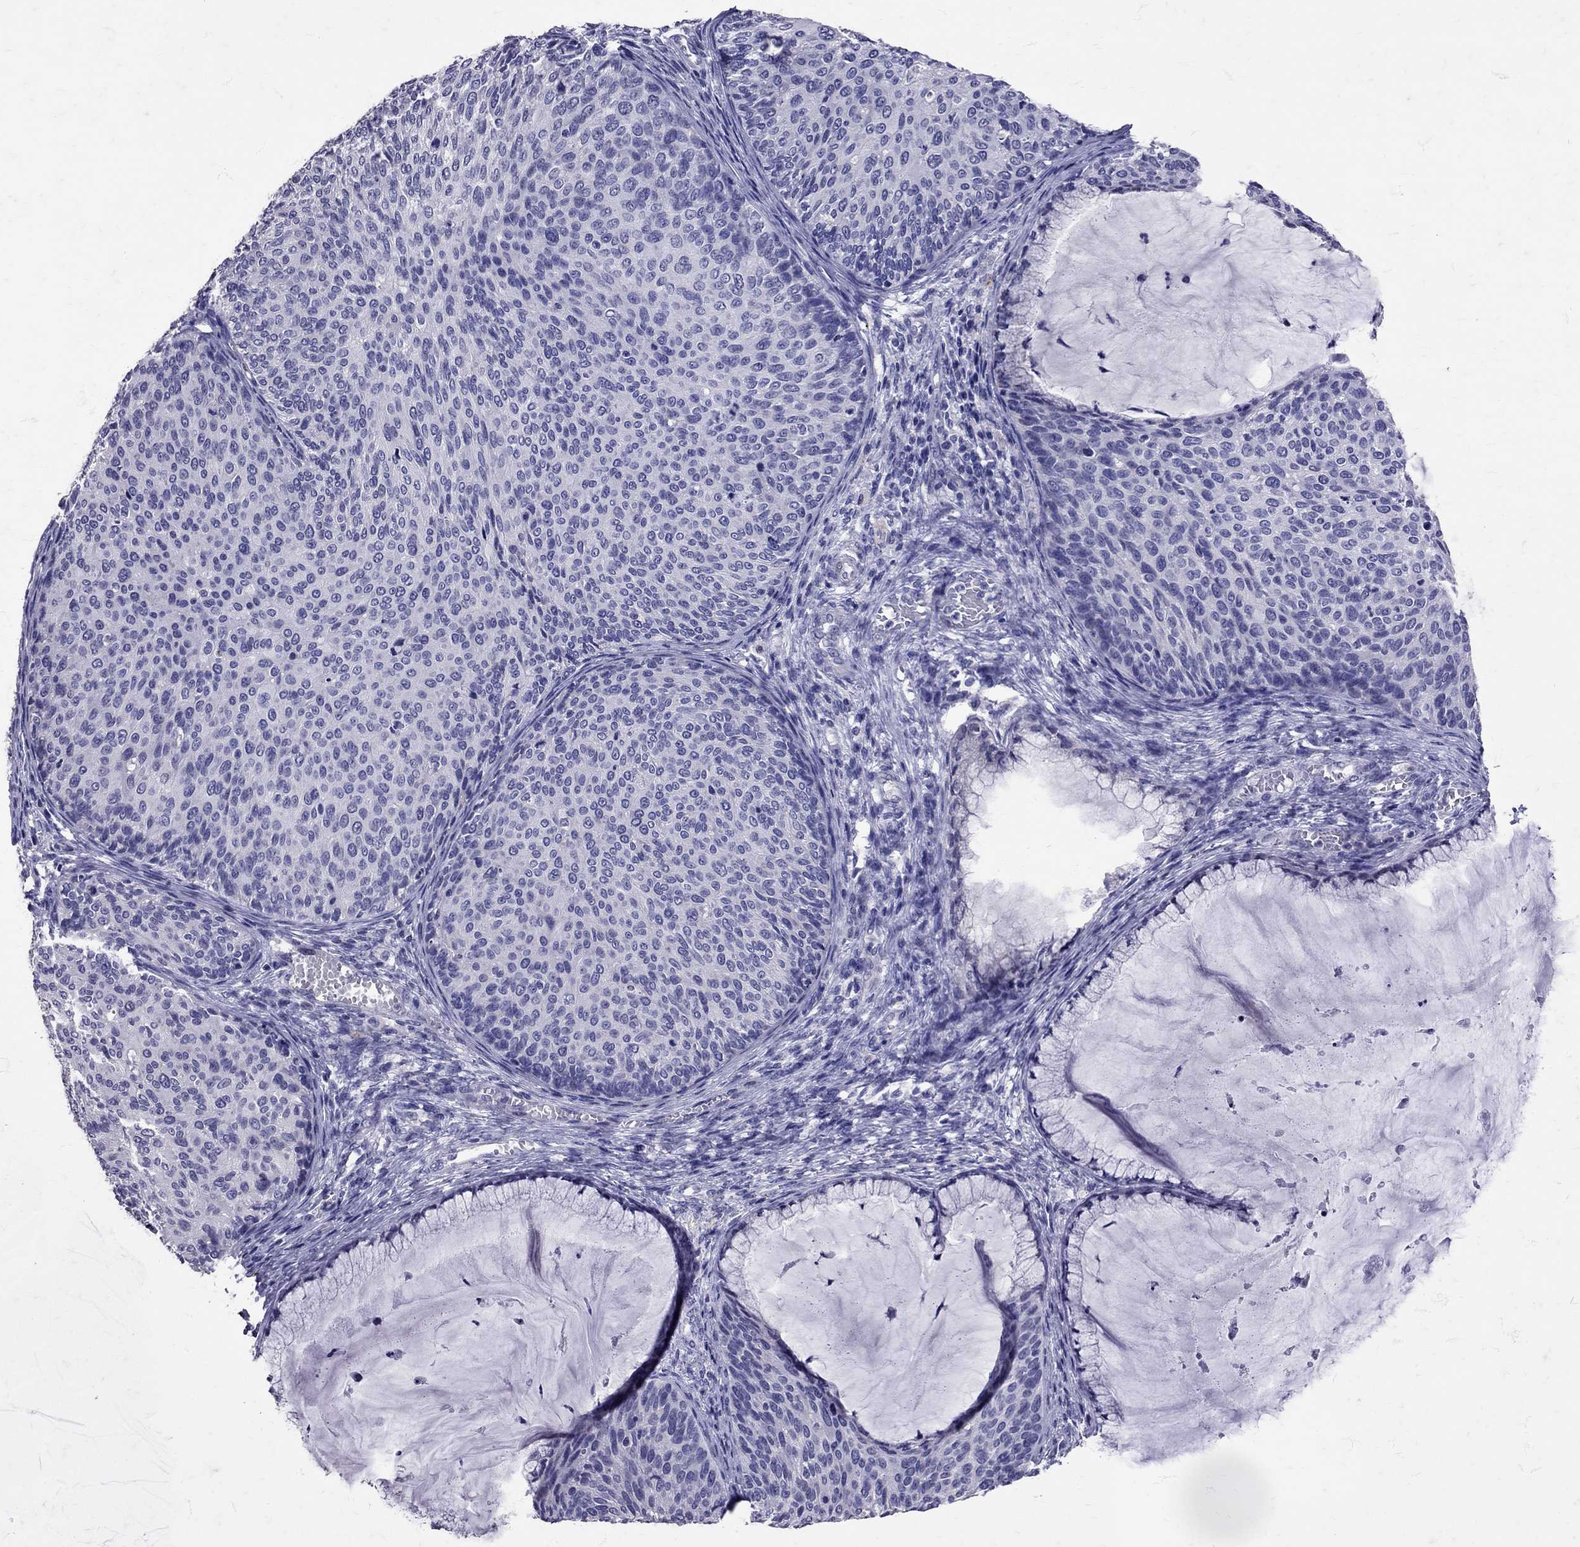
{"staining": {"intensity": "negative", "quantity": "none", "location": "none"}, "tissue": "cervical cancer", "cell_type": "Tumor cells", "image_type": "cancer", "snomed": [{"axis": "morphology", "description": "Squamous cell carcinoma, NOS"}, {"axis": "topography", "description": "Cervix"}], "caption": "Immunohistochemistry micrograph of neoplastic tissue: cervical cancer stained with DAB reveals no significant protein staining in tumor cells.", "gene": "SST", "patient": {"sex": "female", "age": 36}}